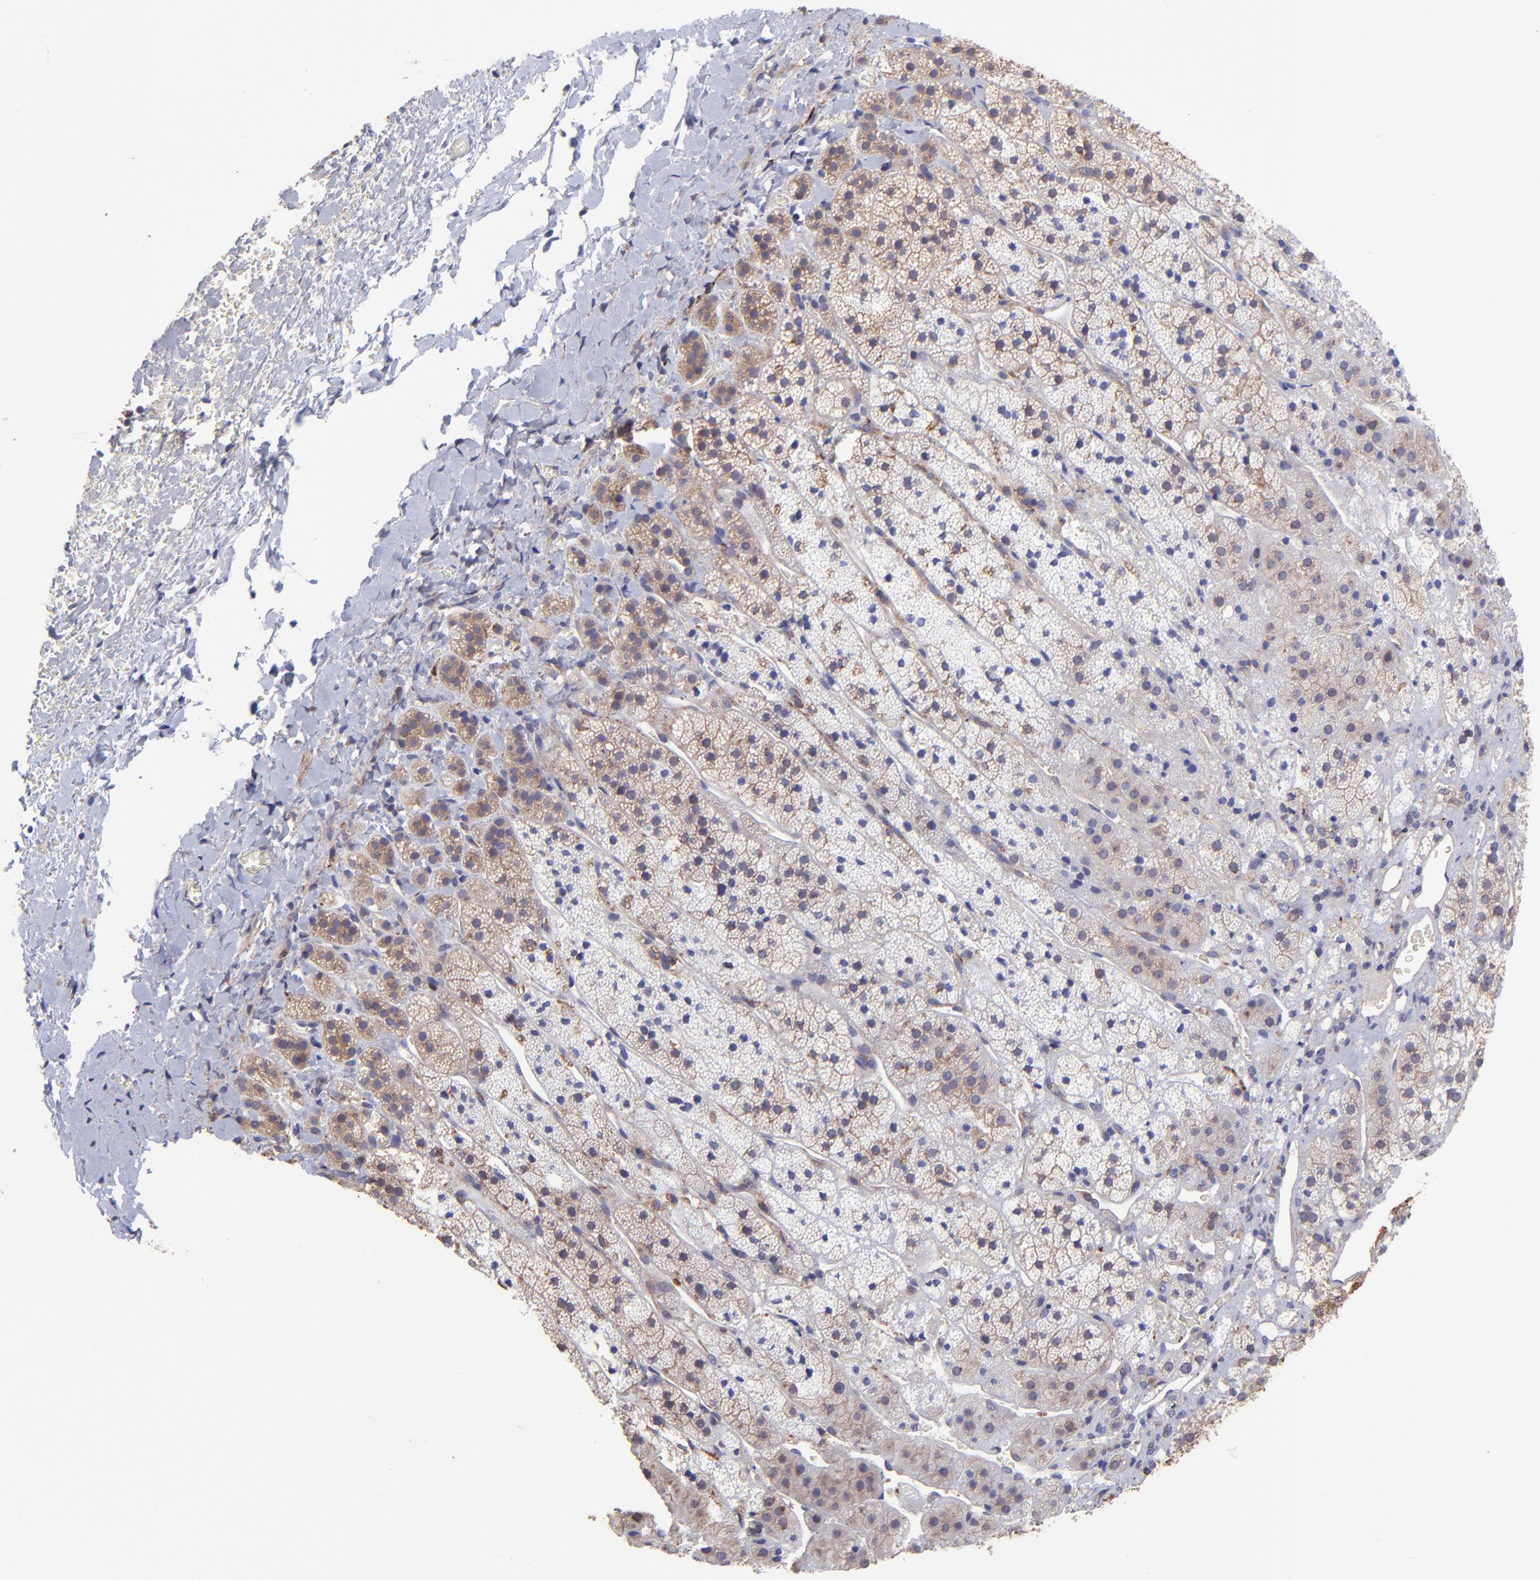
{"staining": {"intensity": "weak", "quantity": ">75%", "location": "cytoplasmic/membranous"}, "tissue": "adrenal gland", "cell_type": "Glandular cells", "image_type": "normal", "snomed": [{"axis": "morphology", "description": "Normal tissue, NOS"}, {"axis": "topography", "description": "Adrenal gland"}], "caption": "Glandular cells display weak cytoplasmic/membranous positivity in approximately >75% of cells in benign adrenal gland. (brown staining indicates protein expression, while blue staining denotes nuclei).", "gene": "NSF", "patient": {"sex": "female", "age": 44}}